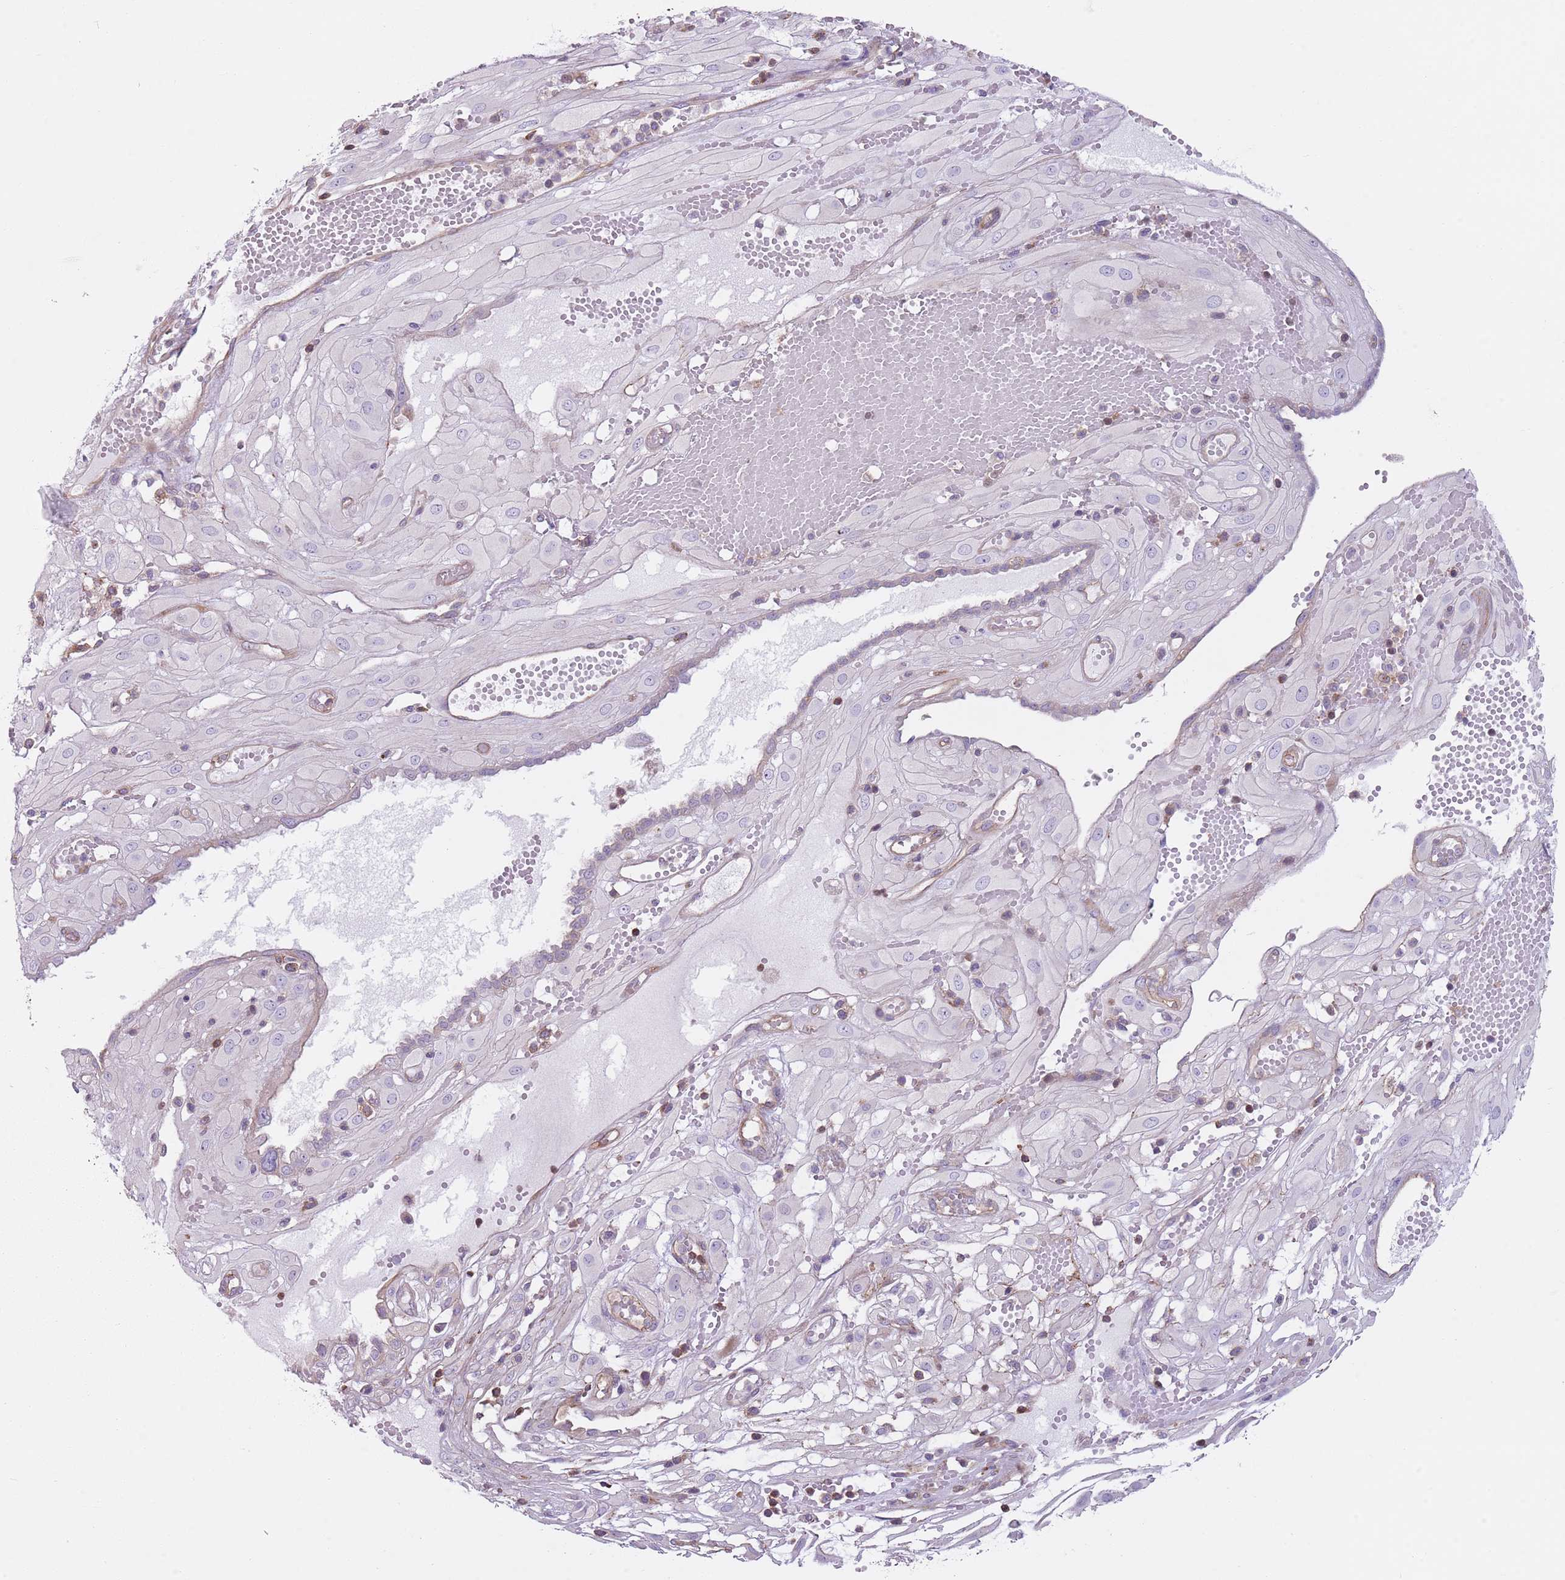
{"staining": {"intensity": "negative", "quantity": "none", "location": "none"}, "tissue": "cervical cancer", "cell_type": "Tumor cells", "image_type": "cancer", "snomed": [{"axis": "morphology", "description": "Squamous cell carcinoma, NOS"}, {"axis": "topography", "description": "Cervix"}], "caption": "Protein analysis of squamous cell carcinoma (cervical) reveals no significant staining in tumor cells.", "gene": "GNAI3", "patient": {"sex": "female", "age": 36}}